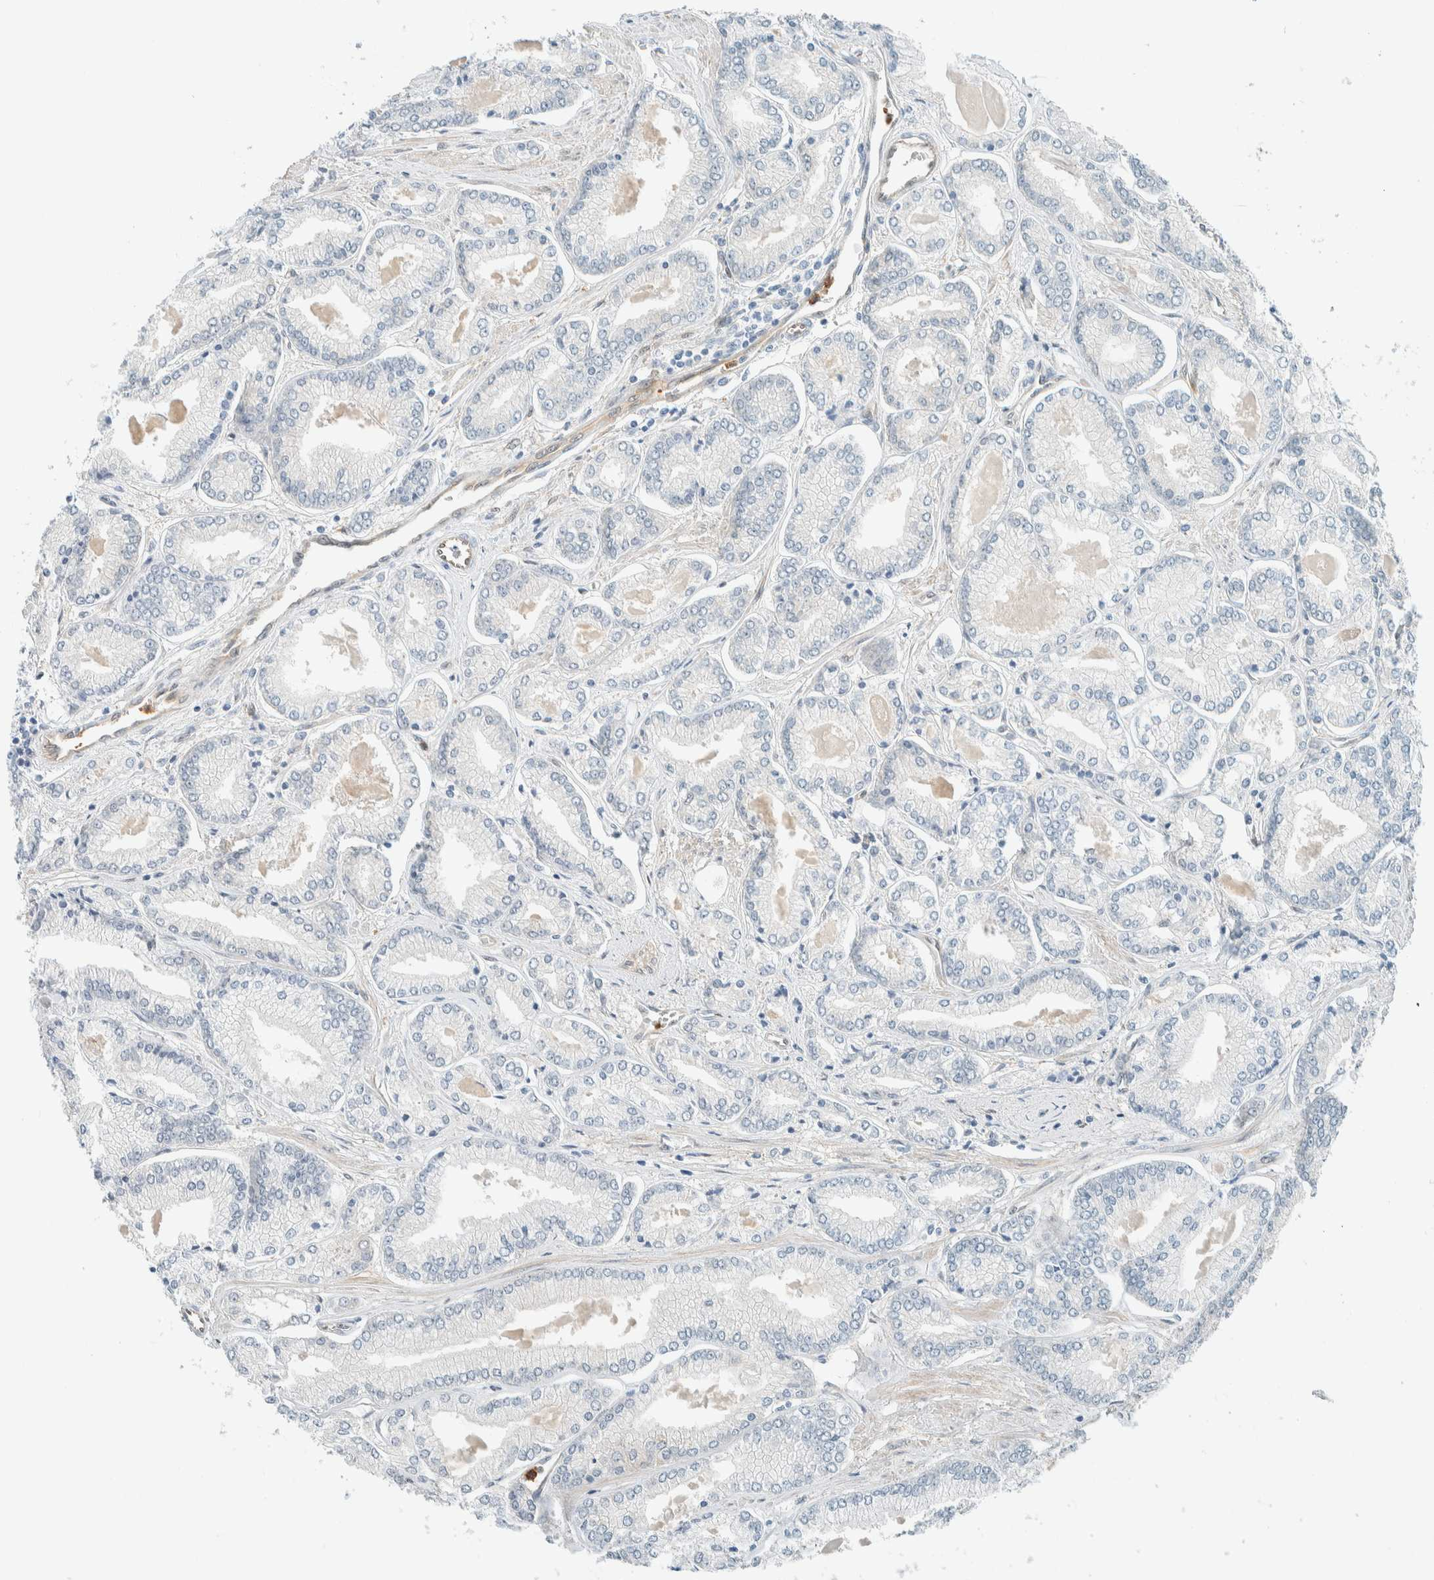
{"staining": {"intensity": "negative", "quantity": "none", "location": "none"}, "tissue": "prostate cancer", "cell_type": "Tumor cells", "image_type": "cancer", "snomed": [{"axis": "morphology", "description": "Adenocarcinoma, Low grade"}, {"axis": "topography", "description": "Prostate"}], "caption": "Immunohistochemistry micrograph of human prostate adenocarcinoma (low-grade) stained for a protein (brown), which reveals no expression in tumor cells. (IHC, brightfield microscopy, high magnification).", "gene": "NXN", "patient": {"sex": "male", "age": 52}}